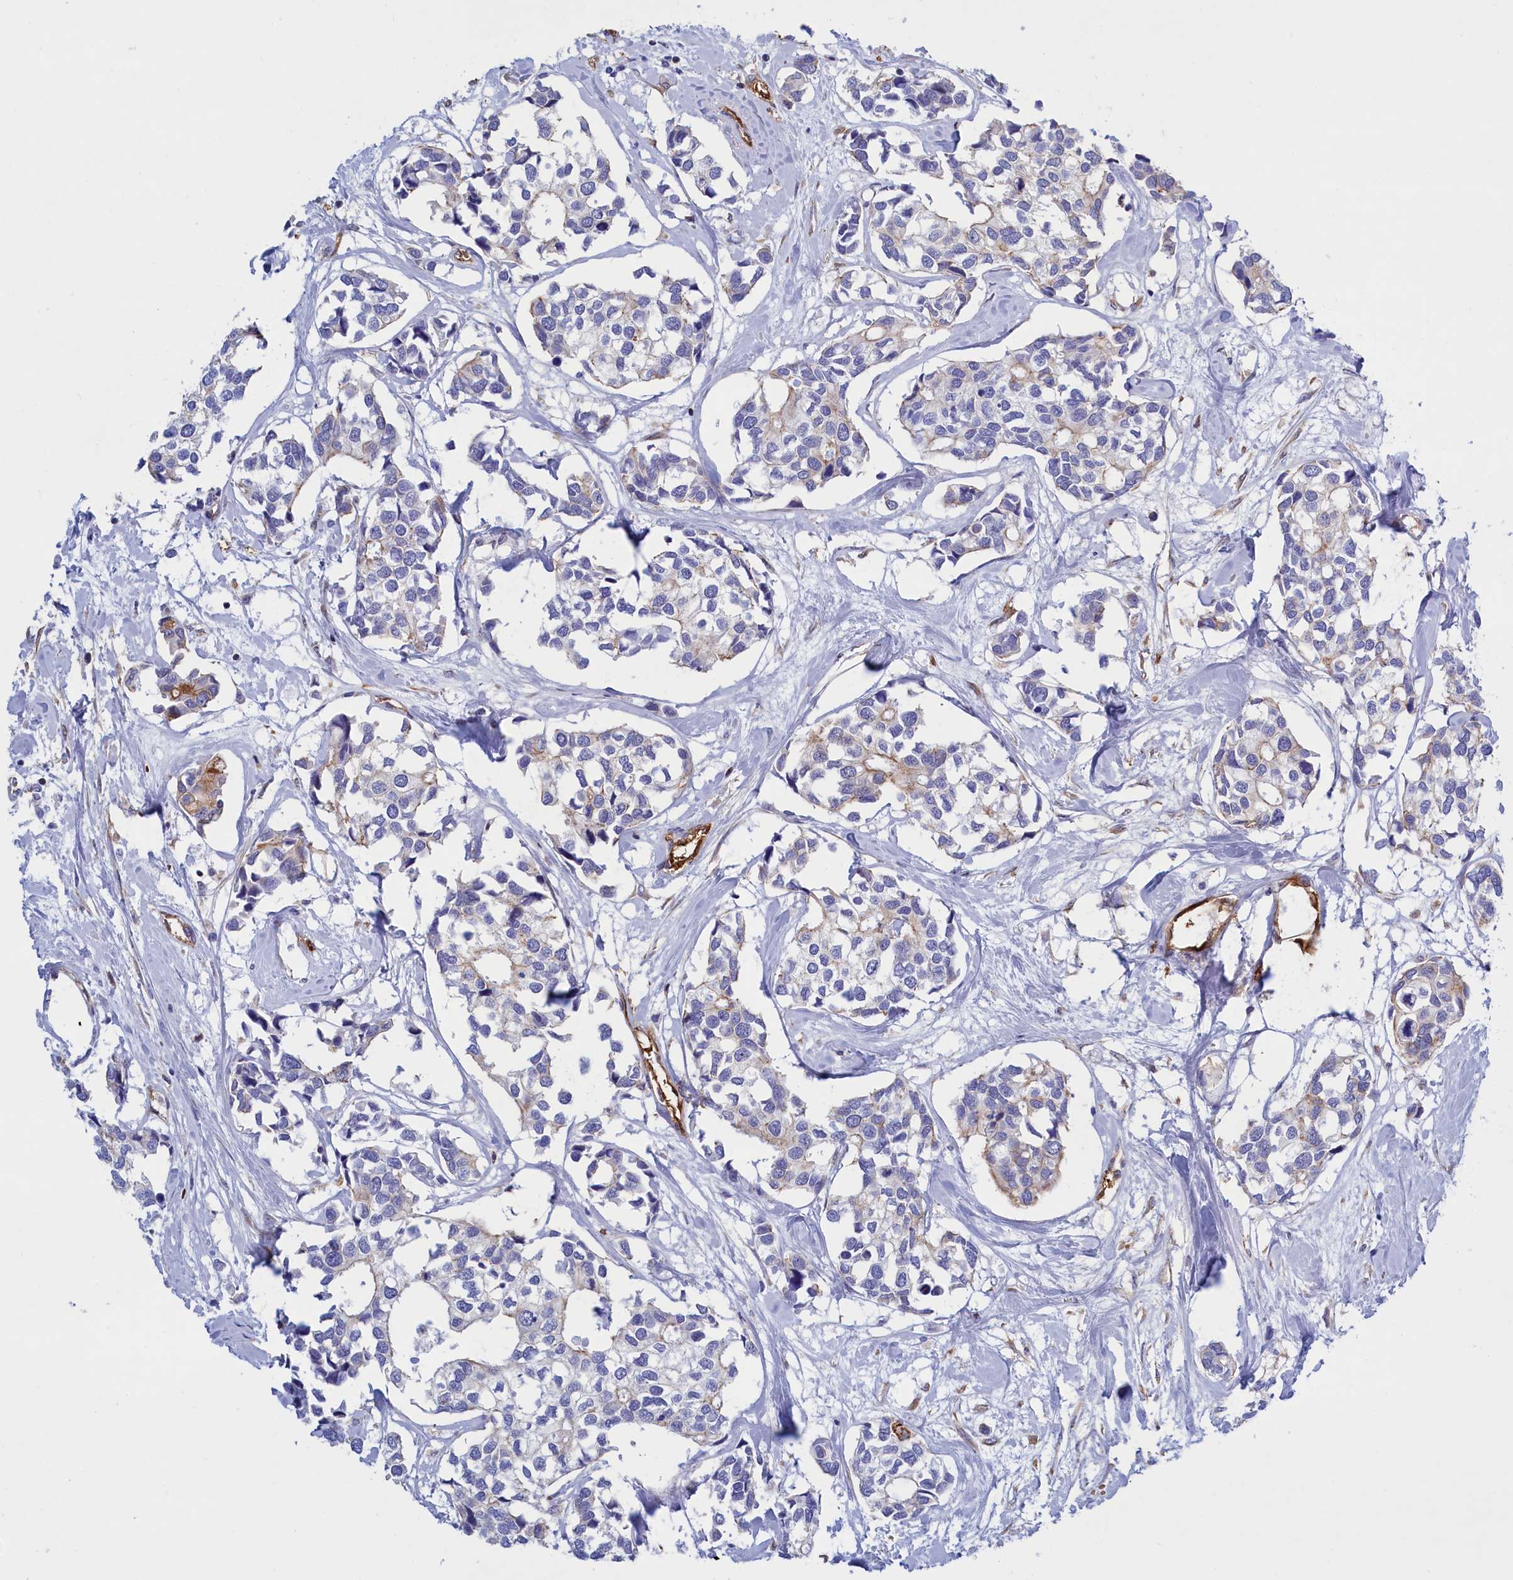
{"staining": {"intensity": "negative", "quantity": "none", "location": "none"}, "tissue": "breast cancer", "cell_type": "Tumor cells", "image_type": "cancer", "snomed": [{"axis": "morphology", "description": "Duct carcinoma"}, {"axis": "topography", "description": "Breast"}], "caption": "Immunohistochemistry (IHC) micrograph of human invasive ductal carcinoma (breast) stained for a protein (brown), which reveals no staining in tumor cells.", "gene": "ABCC12", "patient": {"sex": "female", "age": 83}}